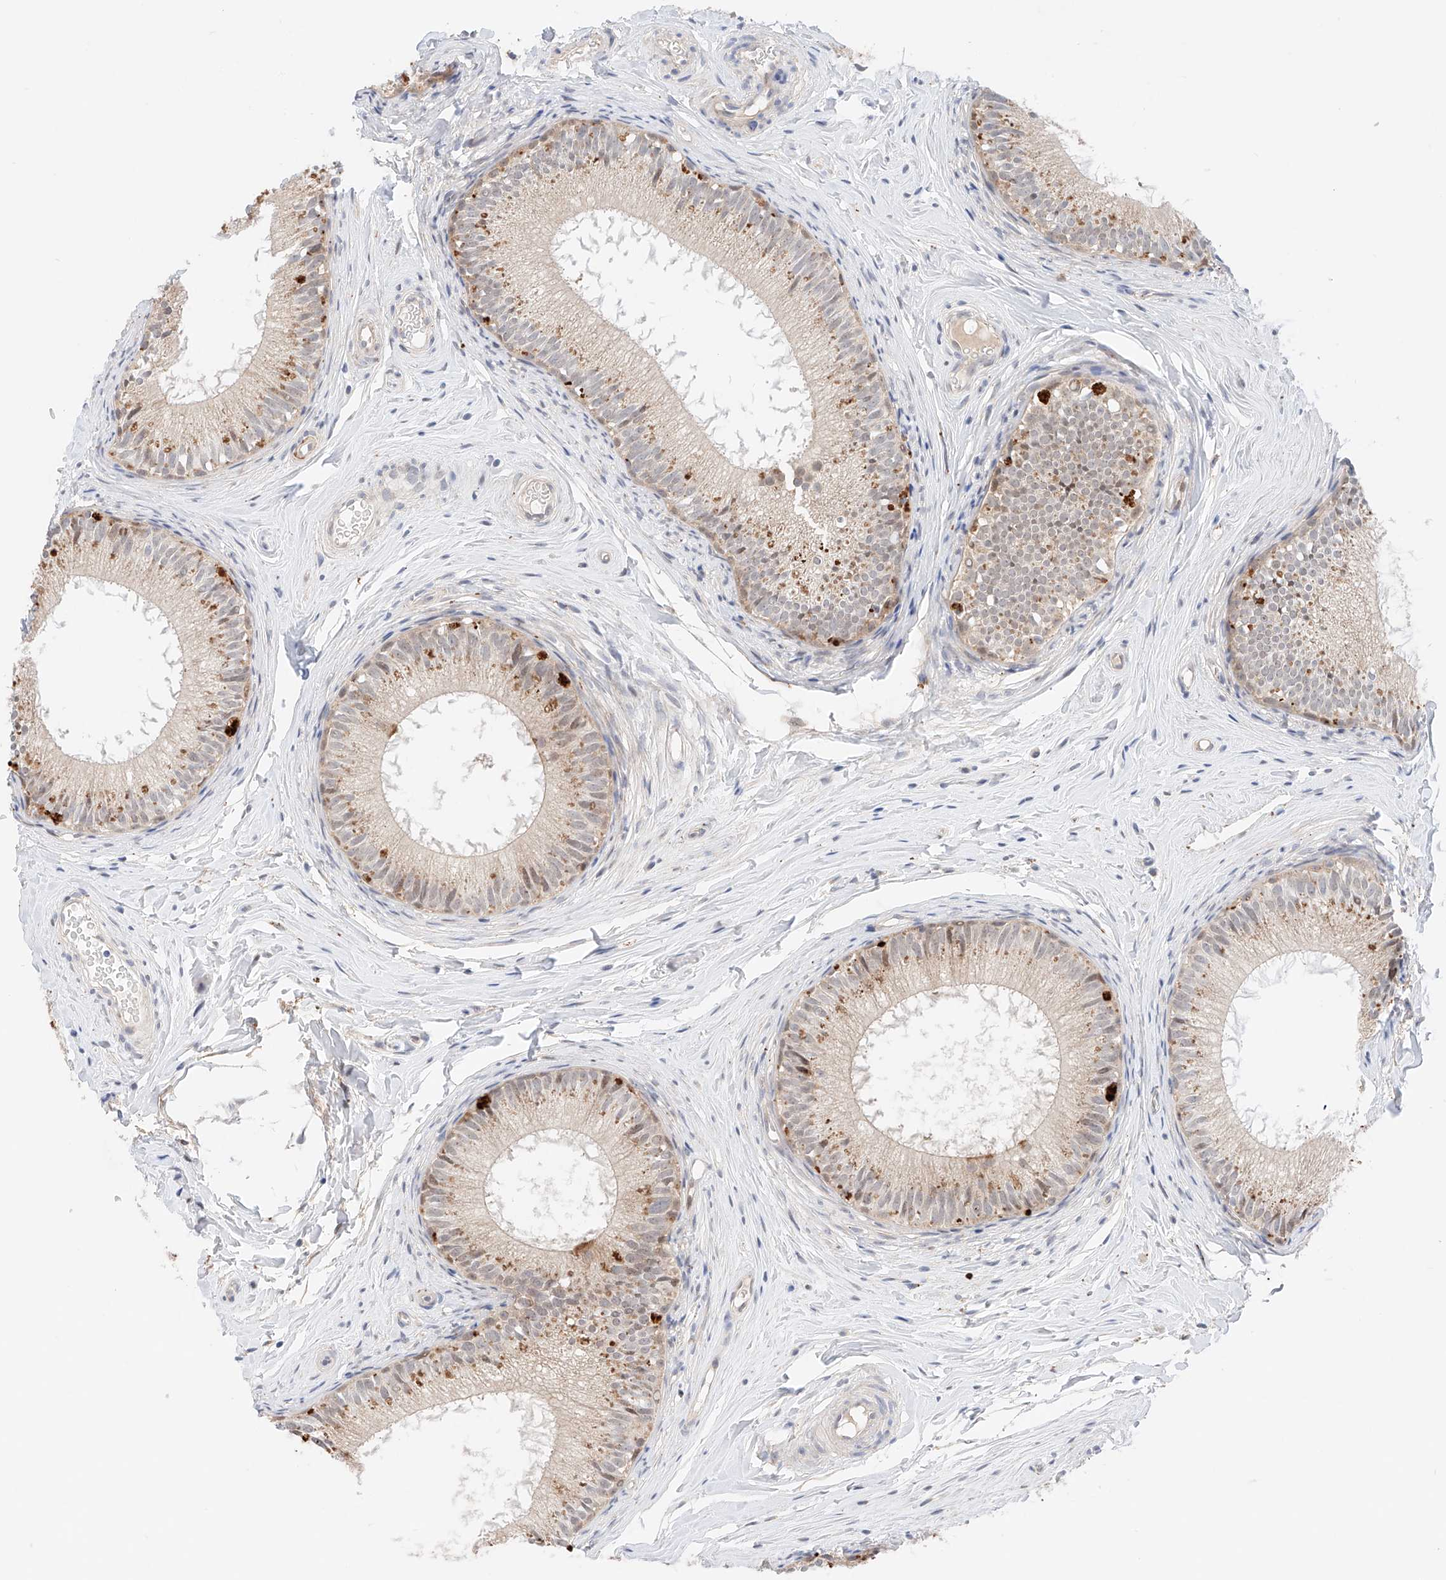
{"staining": {"intensity": "moderate", "quantity": "25%-75%", "location": "cytoplasmic/membranous"}, "tissue": "epididymis", "cell_type": "Glandular cells", "image_type": "normal", "snomed": [{"axis": "morphology", "description": "Normal tissue, NOS"}, {"axis": "topography", "description": "Epididymis"}], "caption": "Immunohistochemistry (IHC) of benign human epididymis reveals medium levels of moderate cytoplasmic/membranous staining in about 25%-75% of glandular cells.", "gene": "GCNT1", "patient": {"sex": "male", "age": 34}}